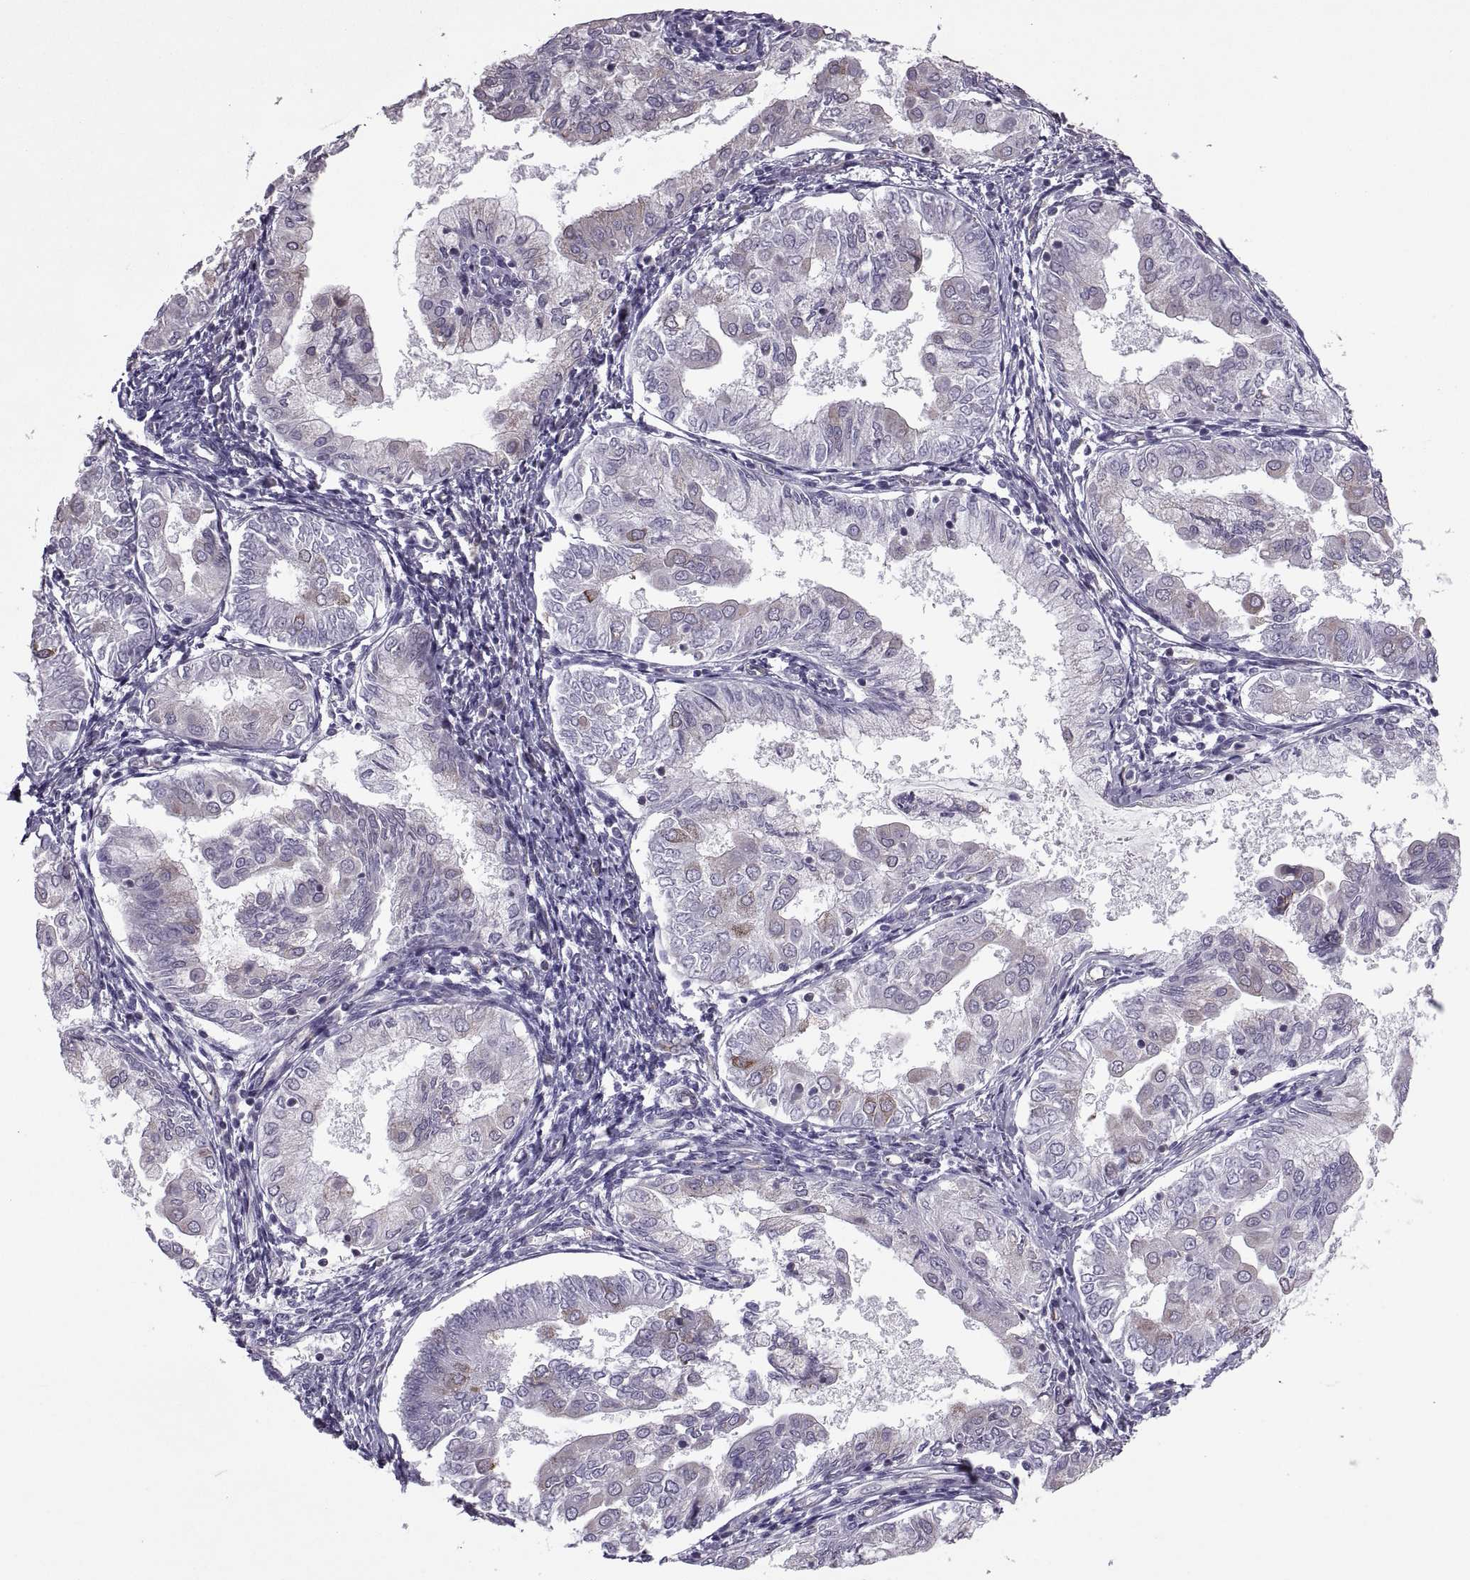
{"staining": {"intensity": "weak", "quantity": "<25%", "location": "cytoplasmic/membranous"}, "tissue": "endometrial cancer", "cell_type": "Tumor cells", "image_type": "cancer", "snomed": [{"axis": "morphology", "description": "Adenocarcinoma, NOS"}, {"axis": "topography", "description": "Endometrium"}], "caption": "There is no significant staining in tumor cells of endometrial cancer.", "gene": "PABPC1", "patient": {"sex": "female", "age": 68}}